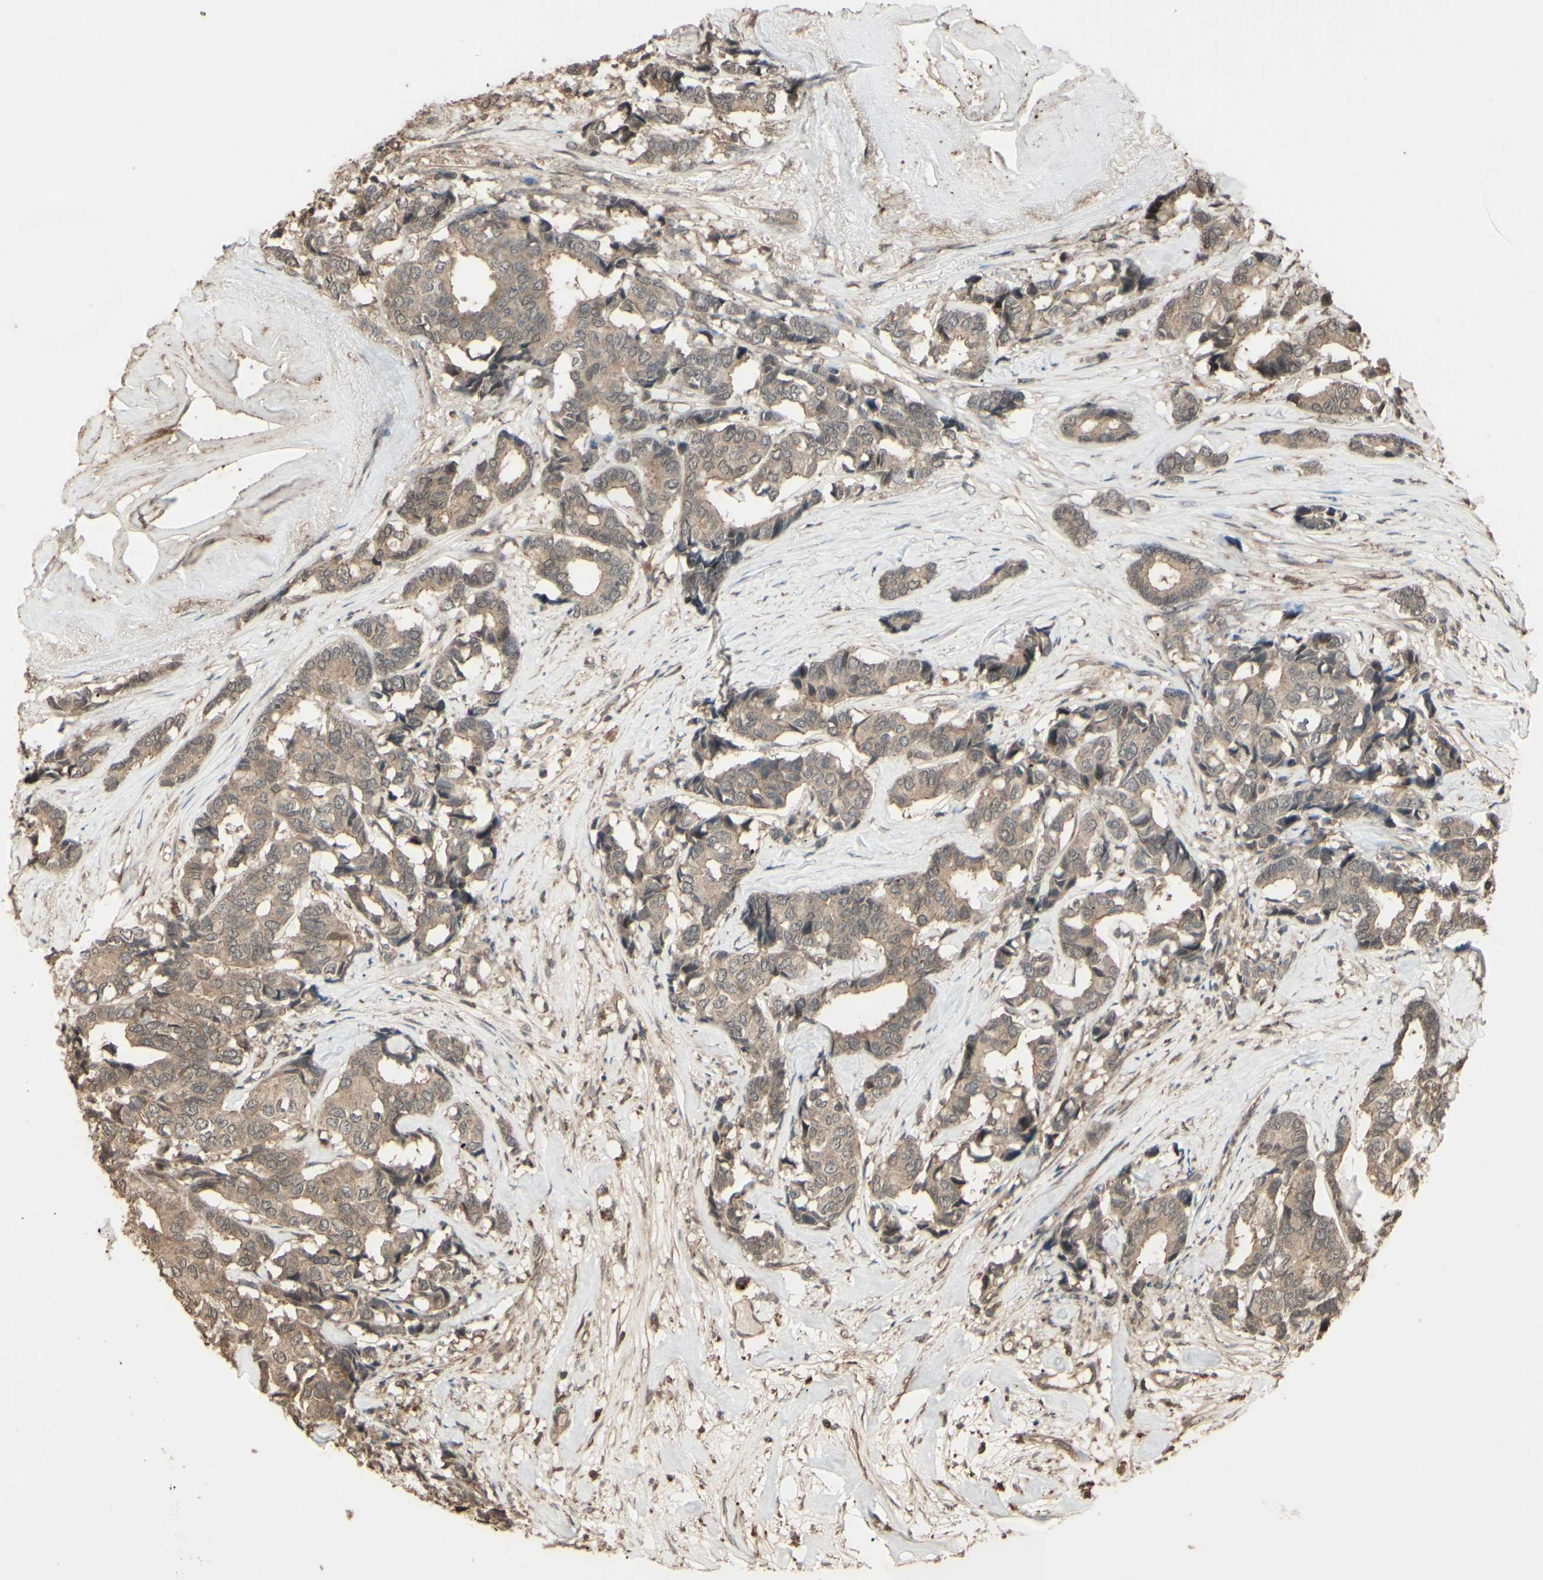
{"staining": {"intensity": "weak", "quantity": ">75%", "location": "cytoplasmic/membranous"}, "tissue": "breast cancer", "cell_type": "Tumor cells", "image_type": "cancer", "snomed": [{"axis": "morphology", "description": "Duct carcinoma"}, {"axis": "topography", "description": "Breast"}], "caption": "An immunohistochemistry histopathology image of tumor tissue is shown. Protein staining in brown highlights weak cytoplasmic/membranous positivity in breast cancer (infiltrating ductal carcinoma) within tumor cells. Ihc stains the protein of interest in brown and the nuclei are stained blue.", "gene": "GNAS", "patient": {"sex": "female", "age": 87}}